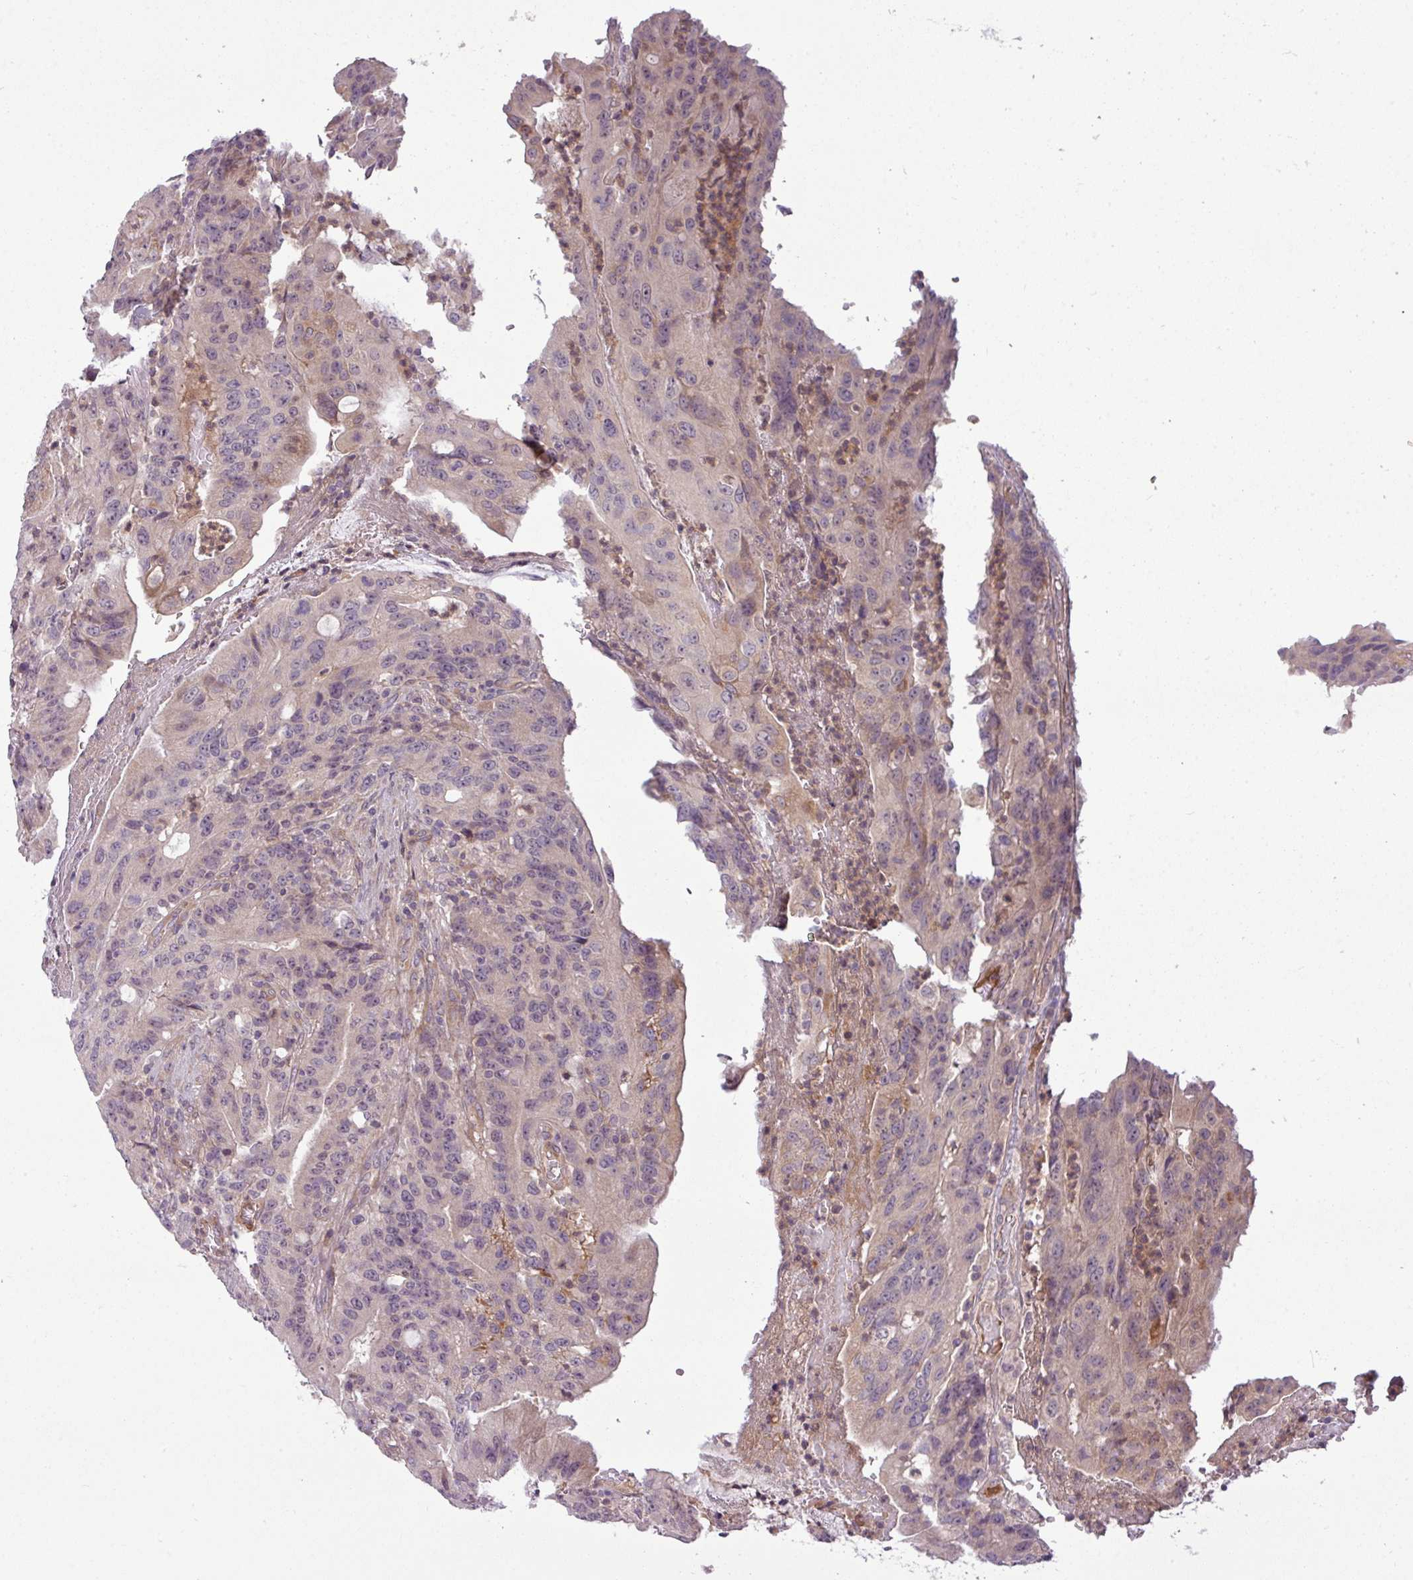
{"staining": {"intensity": "weak", "quantity": "<25%", "location": "cytoplasmic/membranous"}, "tissue": "colorectal cancer", "cell_type": "Tumor cells", "image_type": "cancer", "snomed": [{"axis": "morphology", "description": "Adenocarcinoma, NOS"}, {"axis": "topography", "description": "Colon"}], "caption": "The immunohistochemistry (IHC) micrograph has no significant expression in tumor cells of colorectal cancer (adenocarcinoma) tissue.", "gene": "ZNF35", "patient": {"sex": "male", "age": 83}}